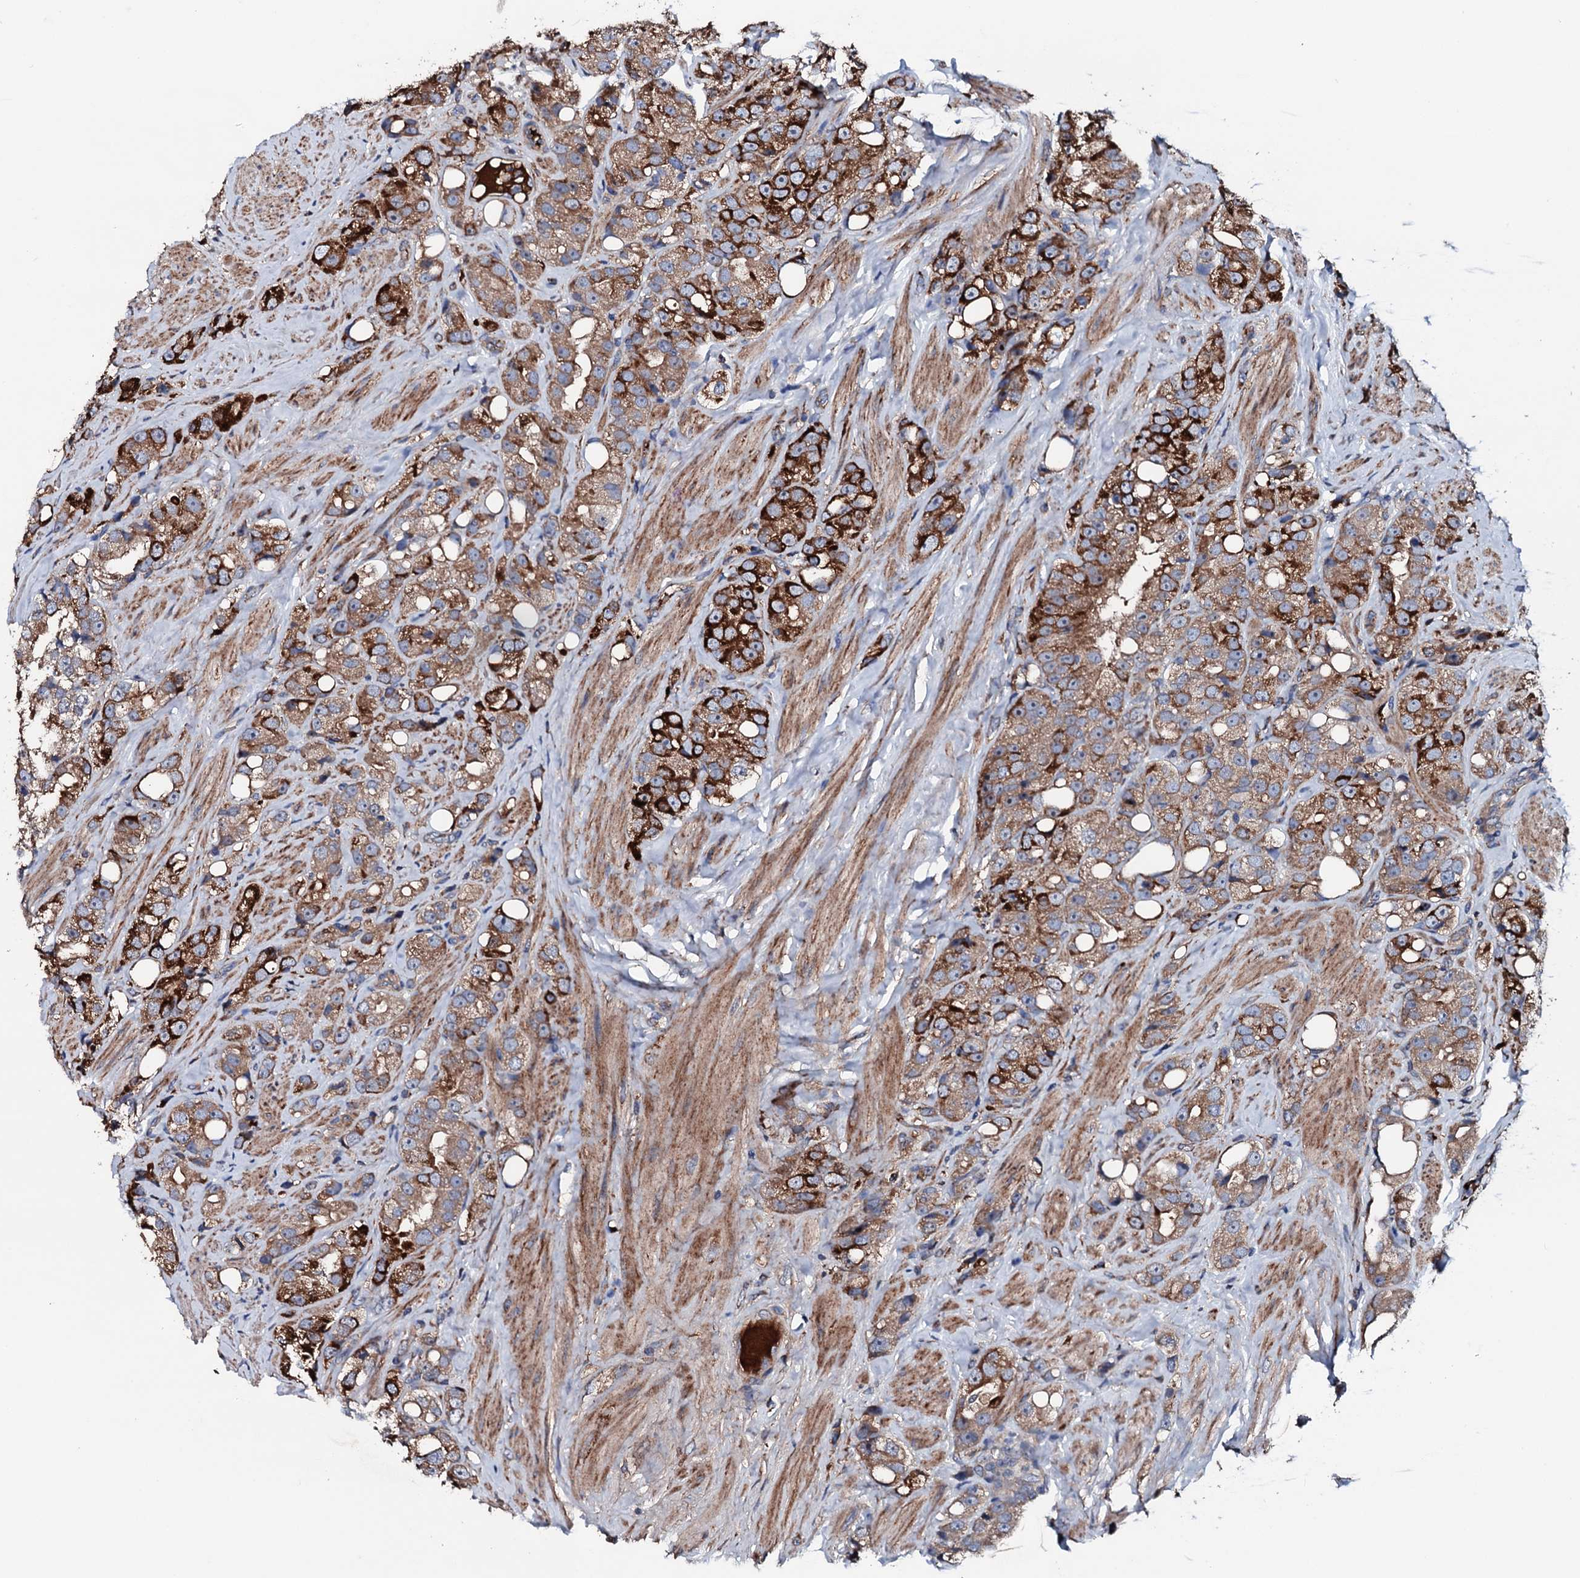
{"staining": {"intensity": "strong", "quantity": ">75%", "location": "cytoplasmic/membranous"}, "tissue": "prostate cancer", "cell_type": "Tumor cells", "image_type": "cancer", "snomed": [{"axis": "morphology", "description": "Adenocarcinoma, NOS"}, {"axis": "topography", "description": "Prostate"}], "caption": "Immunohistochemistry histopathology image of neoplastic tissue: adenocarcinoma (prostate) stained using IHC demonstrates high levels of strong protein expression localized specifically in the cytoplasmic/membranous of tumor cells, appearing as a cytoplasmic/membranous brown color.", "gene": "NEK1", "patient": {"sex": "male", "age": 79}}